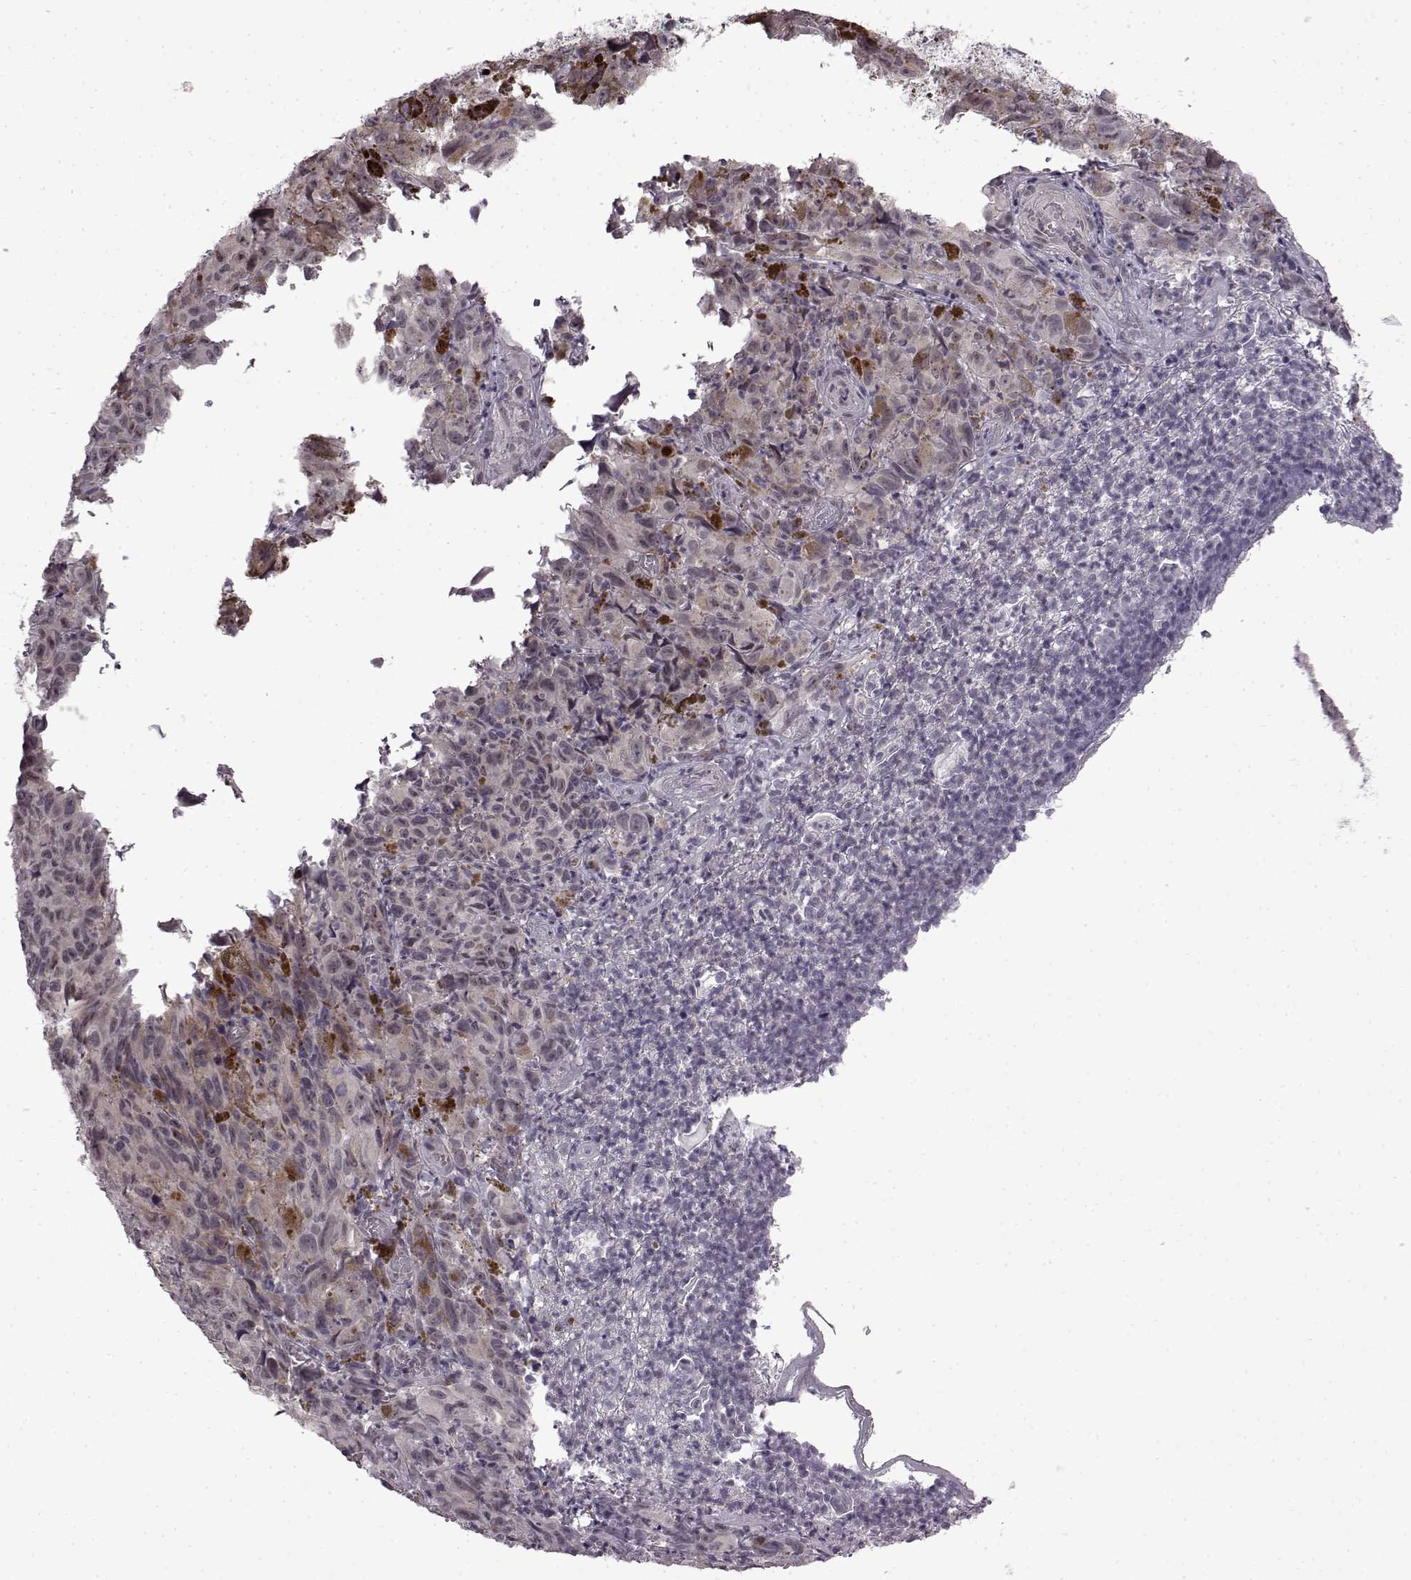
{"staining": {"intensity": "negative", "quantity": "none", "location": "none"}, "tissue": "melanoma", "cell_type": "Tumor cells", "image_type": "cancer", "snomed": [{"axis": "morphology", "description": "Malignant melanoma, NOS"}, {"axis": "topography", "description": "Vulva, labia, clitoris and Bartholin´s gland, NO"}], "caption": "Malignant melanoma stained for a protein using immunohistochemistry (IHC) shows no positivity tumor cells.", "gene": "SYNPO2", "patient": {"sex": "female", "age": 75}}